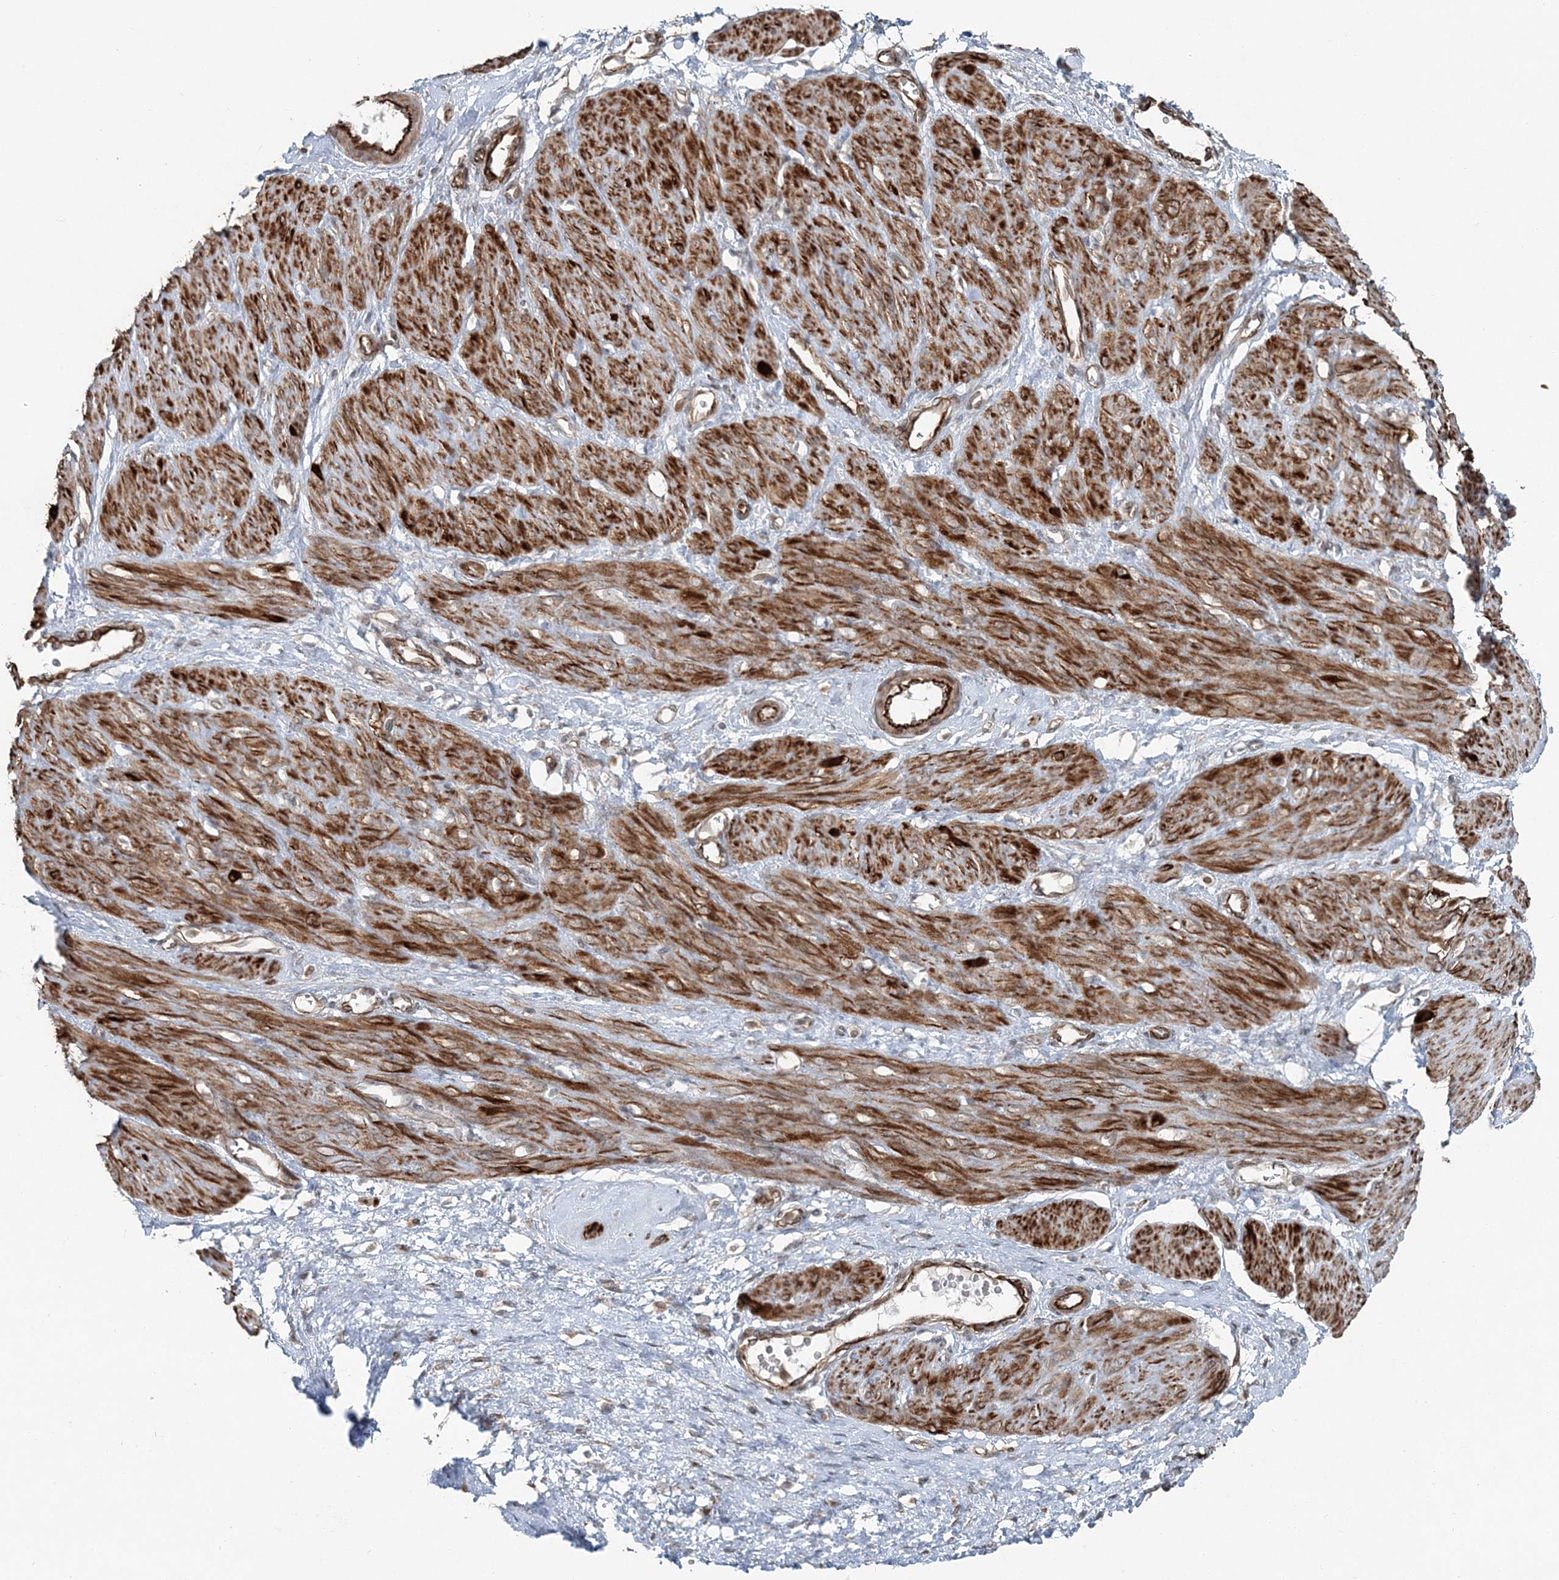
{"staining": {"intensity": "strong", "quantity": ">75%", "location": "cytoplasmic/membranous"}, "tissue": "smooth muscle", "cell_type": "Smooth muscle cells", "image_type": "normal", "snomed": [{"axis": "morphology", "description": "Normal tissue, NOS"}, {"axis": "topography", "description": "Endometrium"}], "caption": "Immunohistochemistry (IHC) image of unremarkable smooth muscle: smooth muscle stained using immunohistochemistry (IHC) exhibits high levels of strong protein expression localized specifically in the cytoplasmic/membranous of smooth muscle cells, appearing as a cytoplasmic/membranous brown color.", "gene": "FBXL17", "patient": {"sex": "female", "age": 33}}